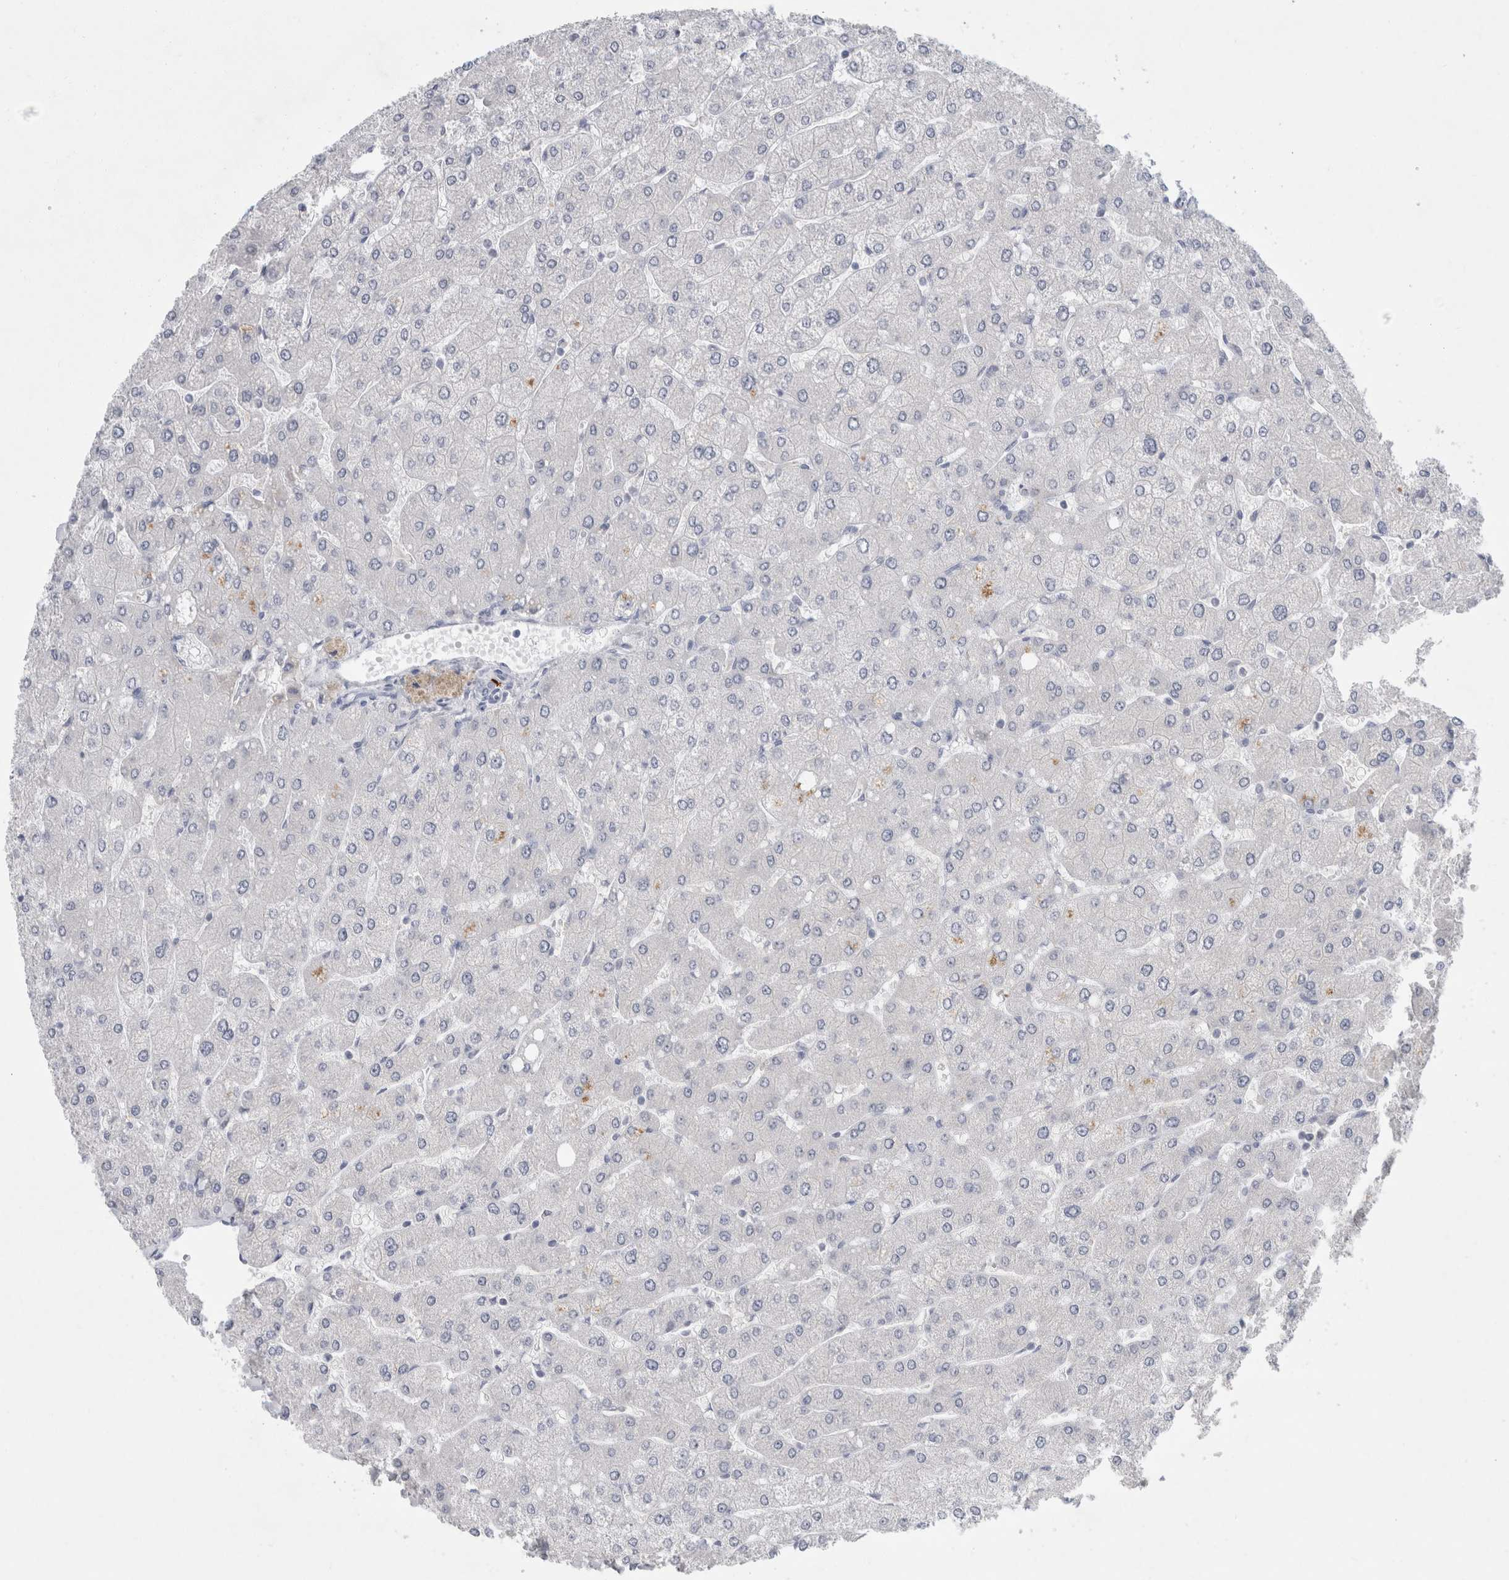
{"staining": {"intensity": "negative", "quantity": "none", "location": "none"}, "tissue": "liver", "cell_type": "Cholangiocytes", "image_type": "normal", "snomed": [{"axis": "morphology", "description": "Normal tissue, NOS"}, {"axis": "topography", "description": "Liver"}], "caption": "Human liver stained for a protein using IHC shows no positivity in cholangiocytes.", "gene": "NIPA1", "patient": {"sex": "male", "age": 55}}